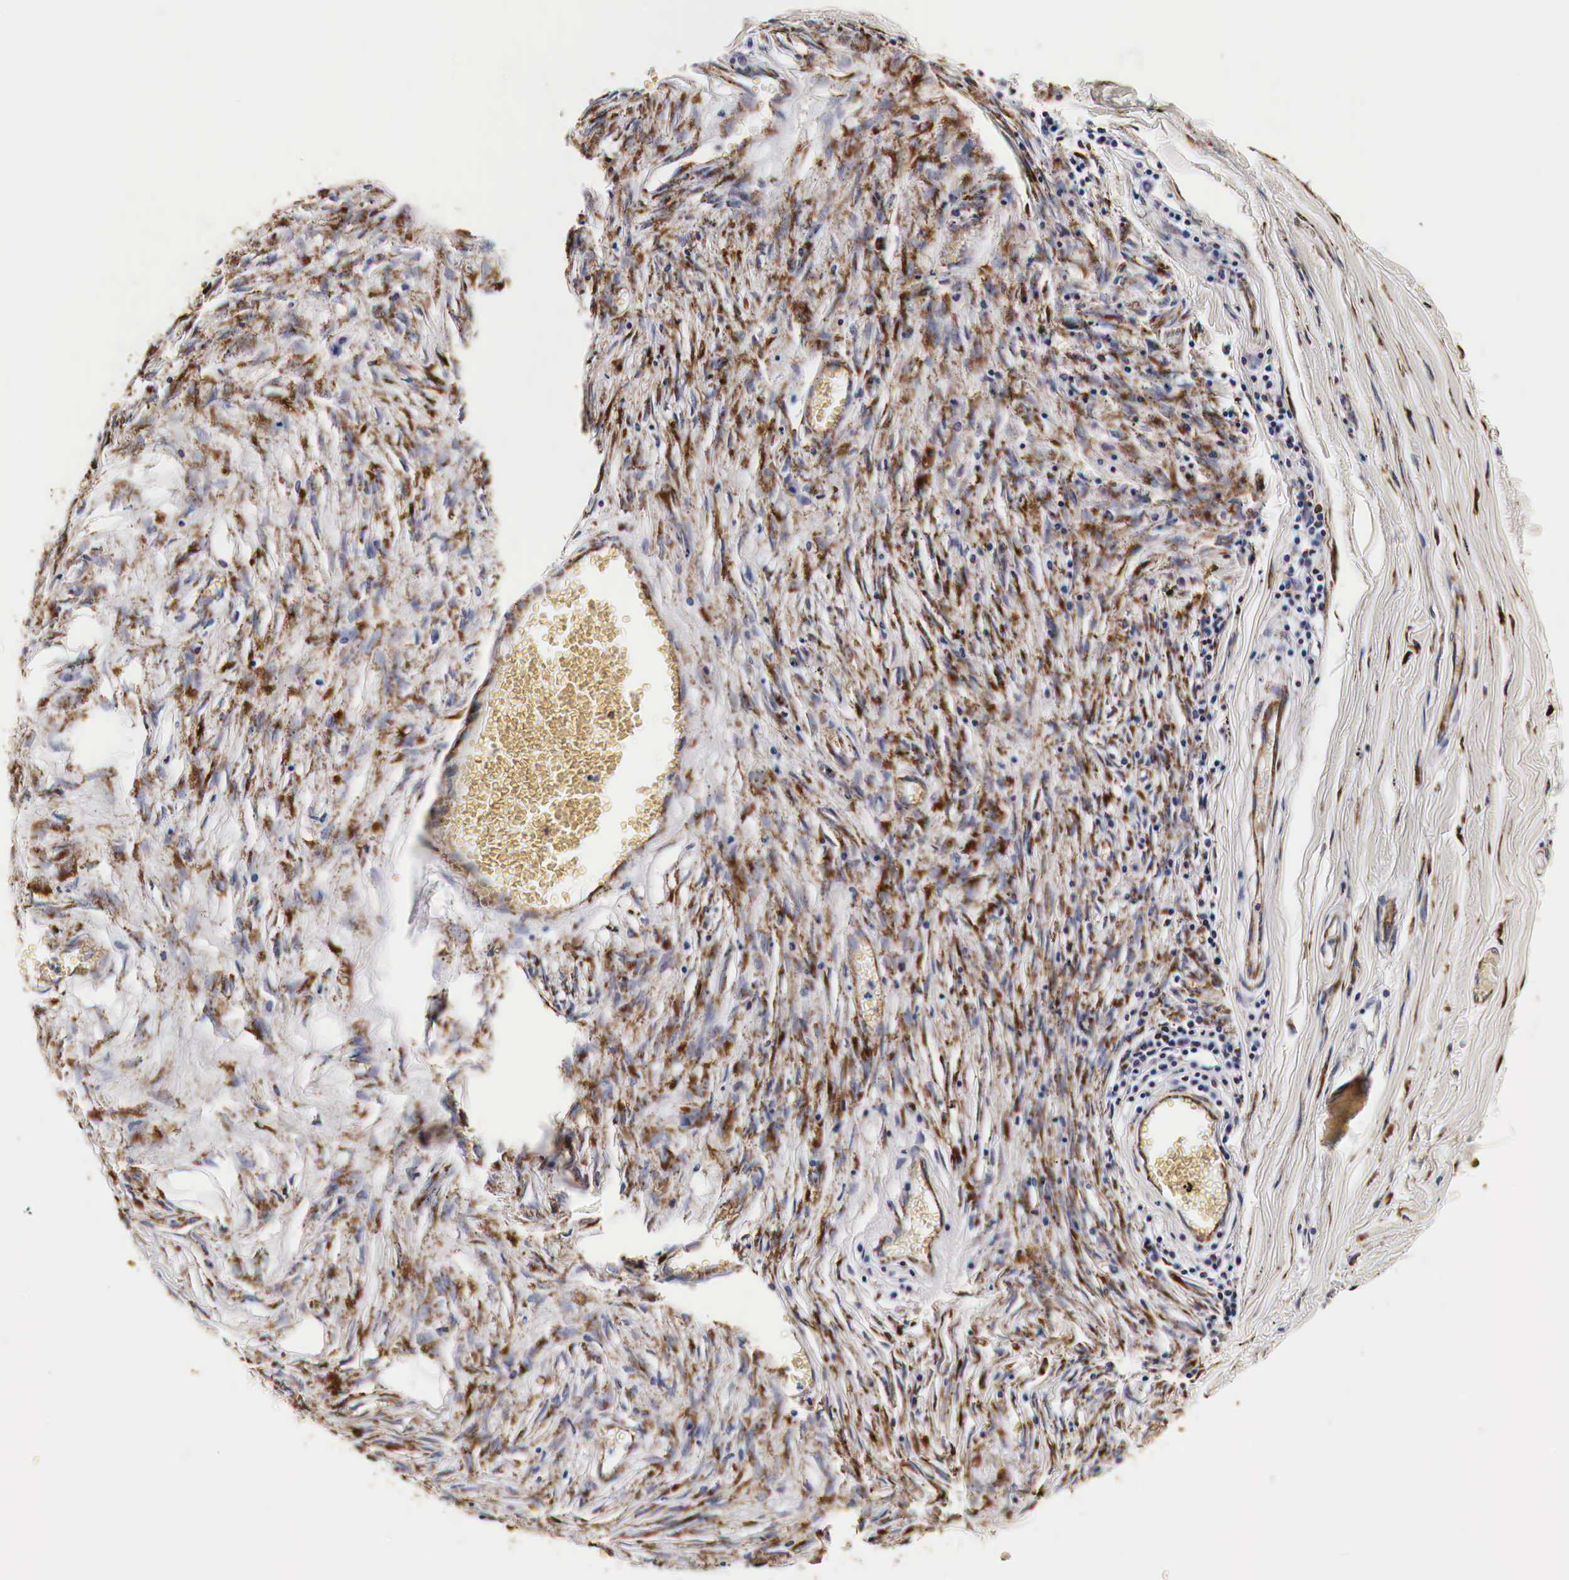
{"staining": {"intensity": "moderate", "quantity": ">75%", "location": "cytoplasmic/membranous"}, "tissue": "soft tissue", "cell_type": "Fibroblasts", "image_type": "normal", "snomed": [{"axis": "morphology", "description": "Normal tissue, NOS"}, {"axis": "morphology", "description": "Sarcoma, NOS"}, {"axis": "topography", "description": "Skin"}, {"axis": "topography", "description": "Soft tissue"}], "caption": "Human soft tissue stained with a brown dye reveals moderate cytoplasmic/membranous positive expression in about >75% of fibroblasts.", "gene": "CKAP4", "patient": {"sex": "female", "age": 51}}